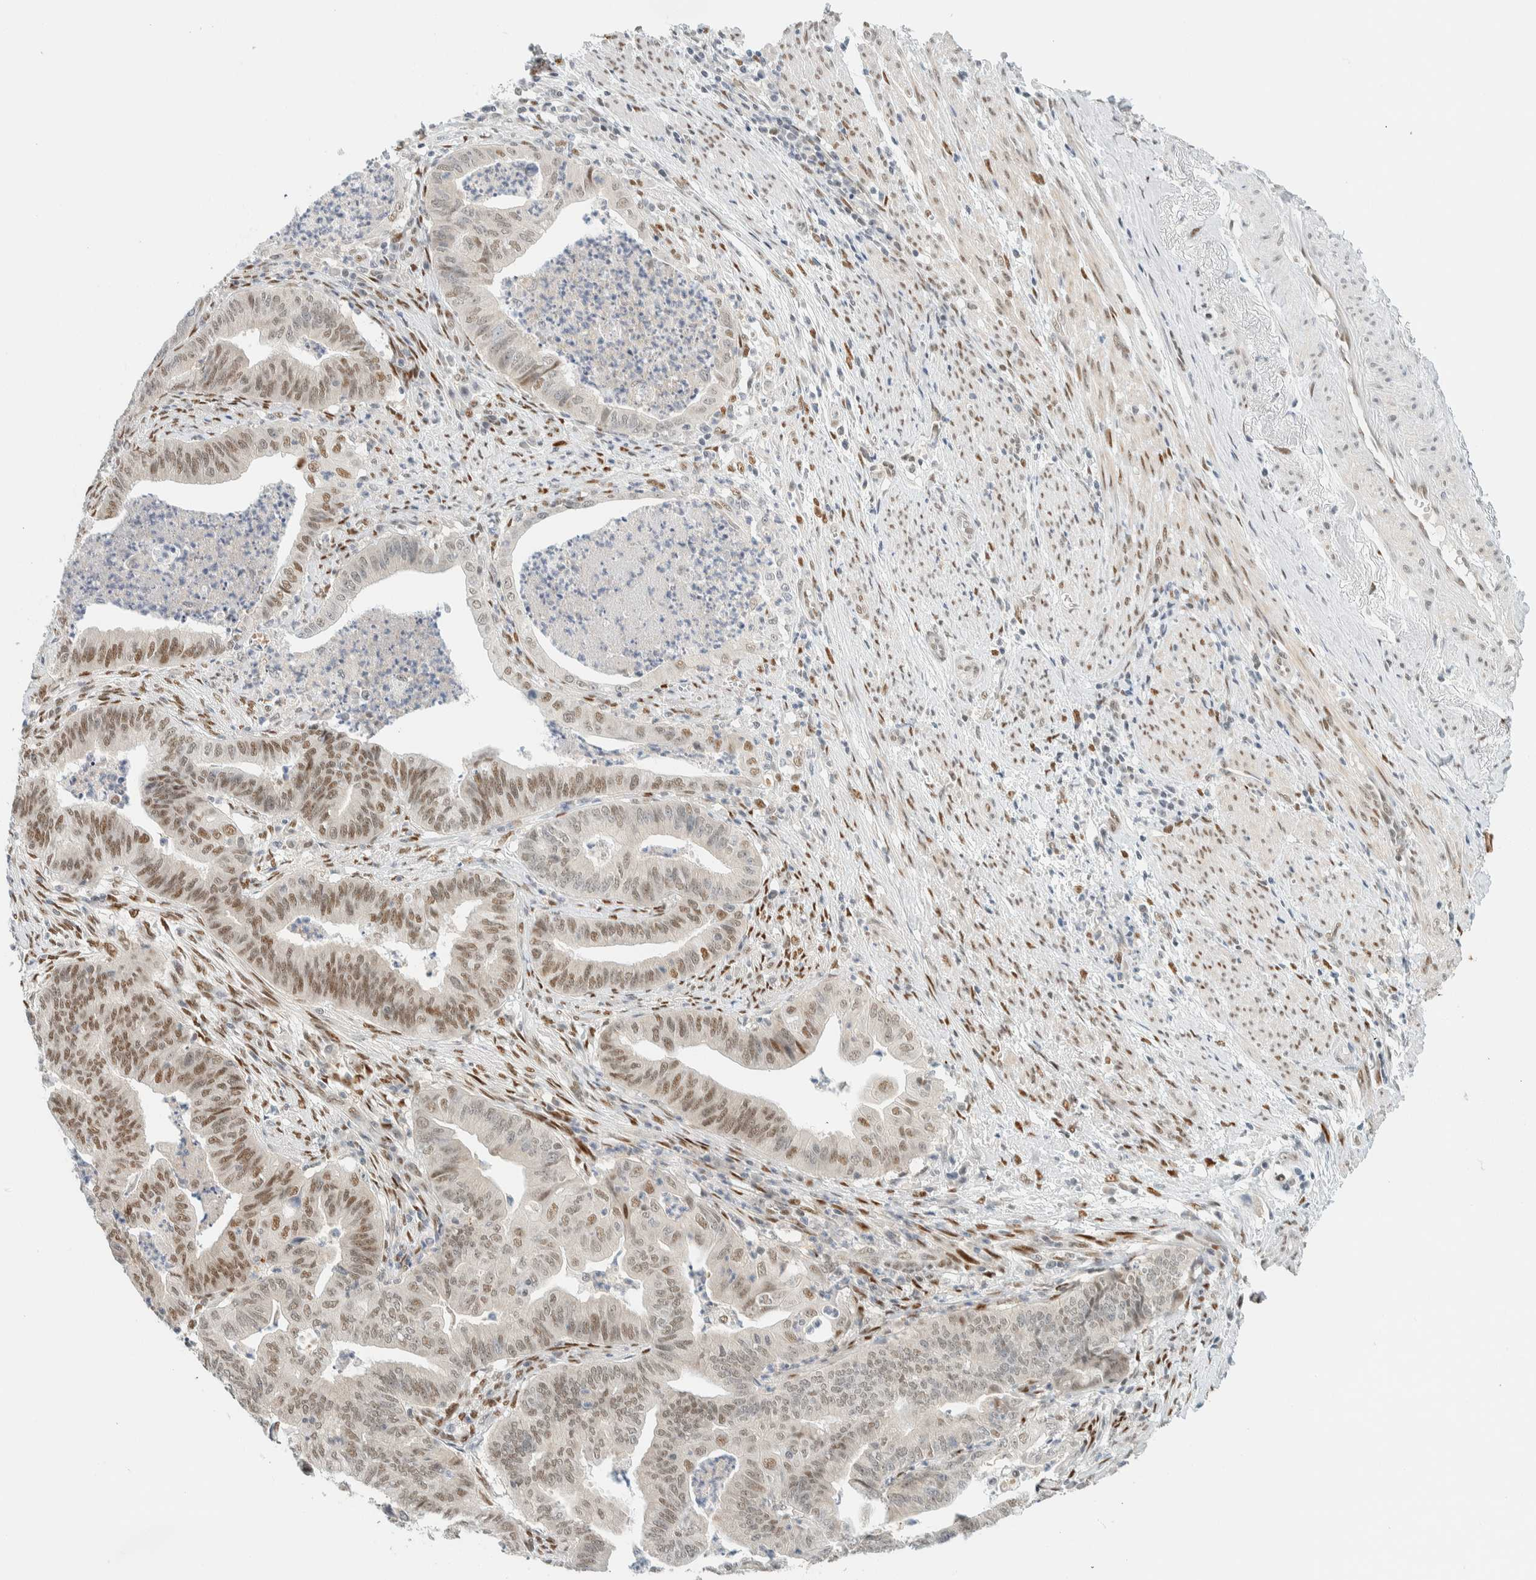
{"staining": {"intensity": "moderate", "quantity": "25%-75%", "location": "nuclear"}, "tissue": "endometrial cancer", "cell_type": "Tumor cells", "image_type": "cancer", "snomed": [{"axis": "morphology", "description": "Polyp, NOS"}, {"axis": "morphology", "description": "Adenocarcinoma, NOS"}, {"axis": "morphology", "description": "Adenoma, NOS"}, {"axis": "topography", "description": "Endometrium"}], "caption": "Immunohistochemistry (DAB (3,3'-diaminobenzidine)) staining of human adenocarcinoma (endometrial) demonstrates moderate nuclear protein expression in about 25%-75% of tumor cells.", "gene": "ZNF683", "patient": {"sex": "female", "age": 79}}